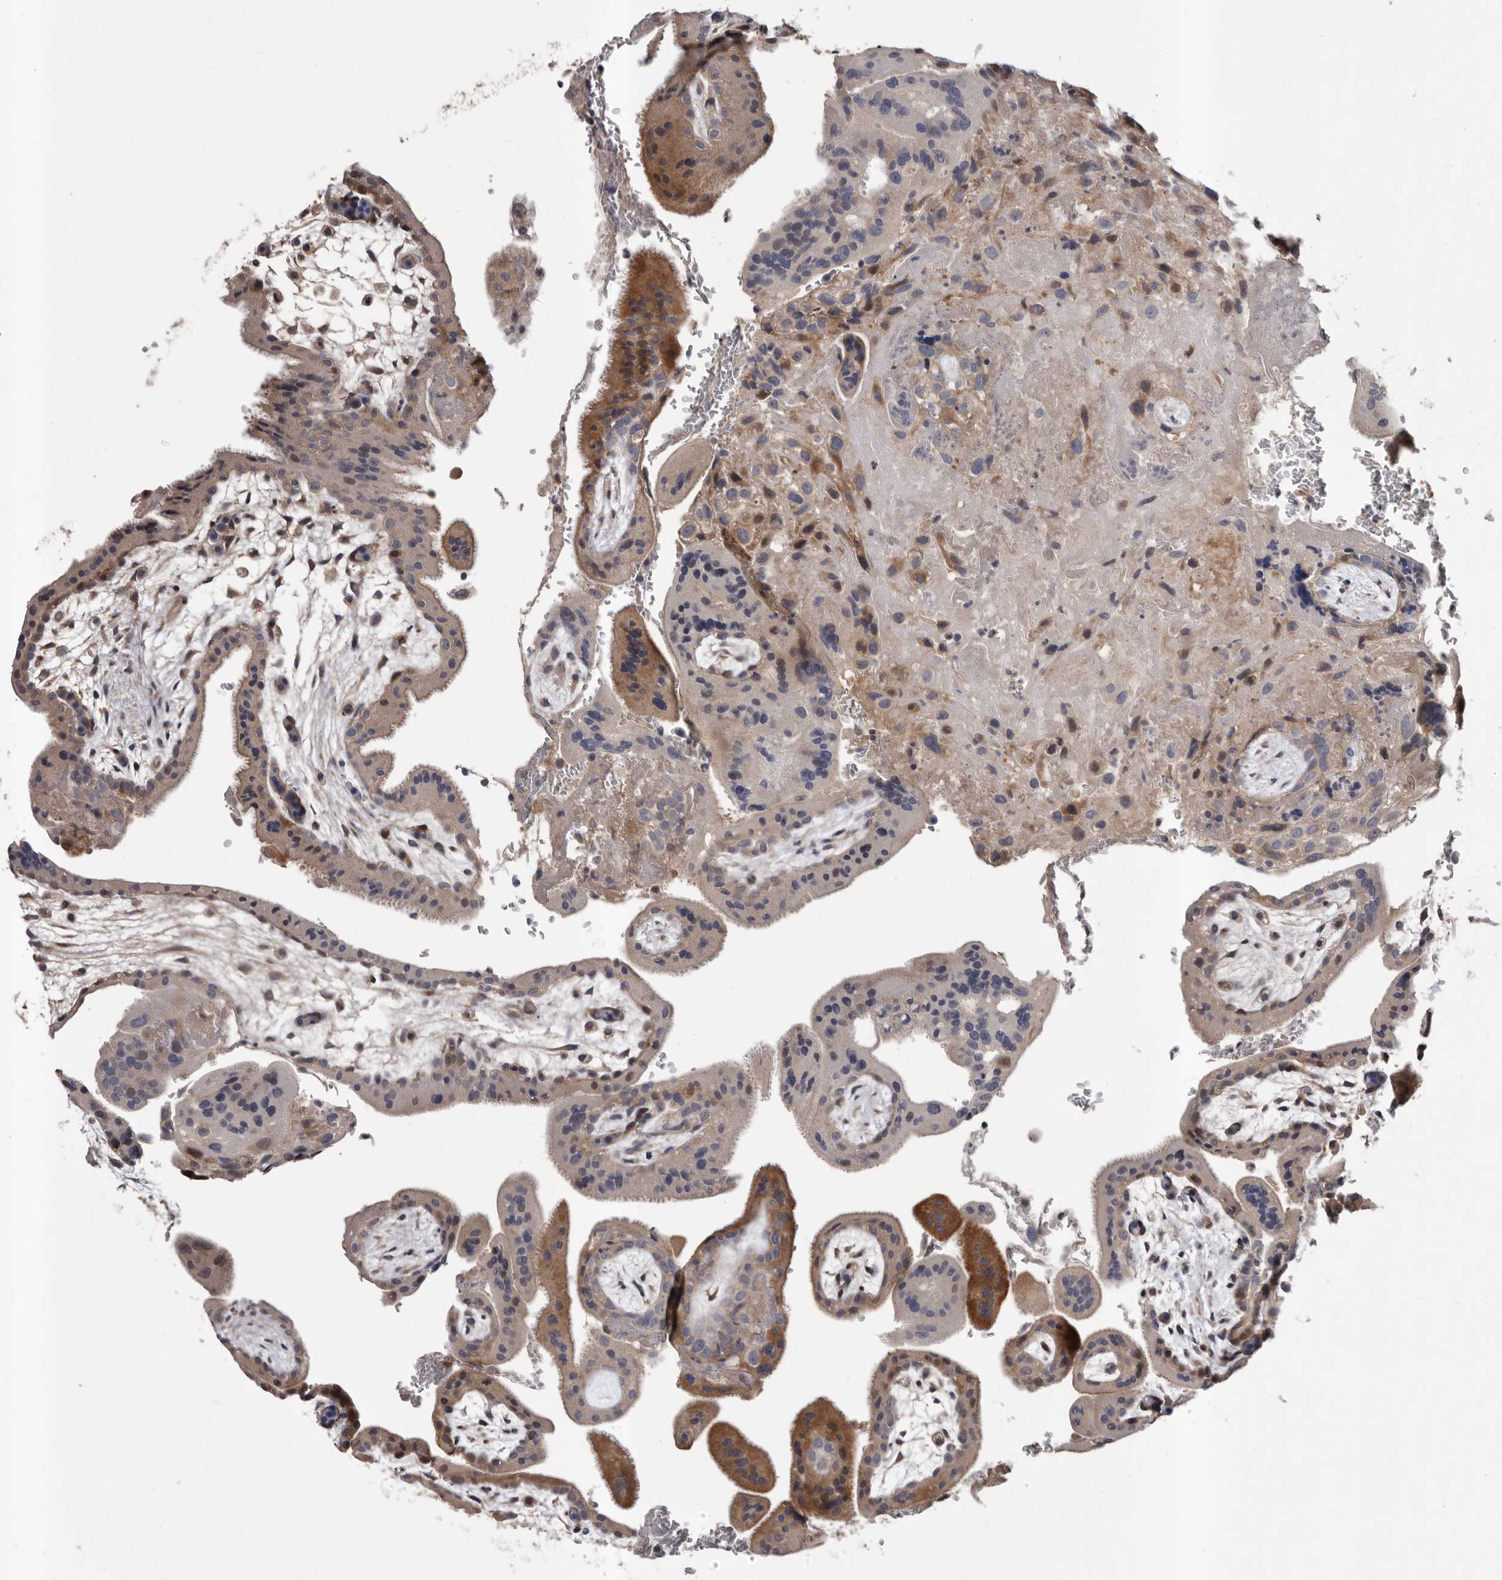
{"staining": {"intensity": "moderate", "quantity": ">75%", "location": "cytoplasmic/membranous"}, "tissue": "placenta", "cell_type": "Decidual cells", "image_type": "normal", "snomed": [{"axis": "morphology", "description": "Normal tissue, NOS"}, {"axis": "topography", "description": "Placenta"}], "caption": "Immunohistochemistry (IHC) staining of unremarkable placenta, which shows medium levels of moderate cytoplasmic/membranous expression in approximately >75% of decidual cells indicating moderate cytoplasmic/membranous protein staining. The staining was performed using DAB (brown) for protein detection and nuclei were counterstained in hematoxylin (blue).", "gene": "PRKD1", "patient": {"sex": "female", "age": 35}}